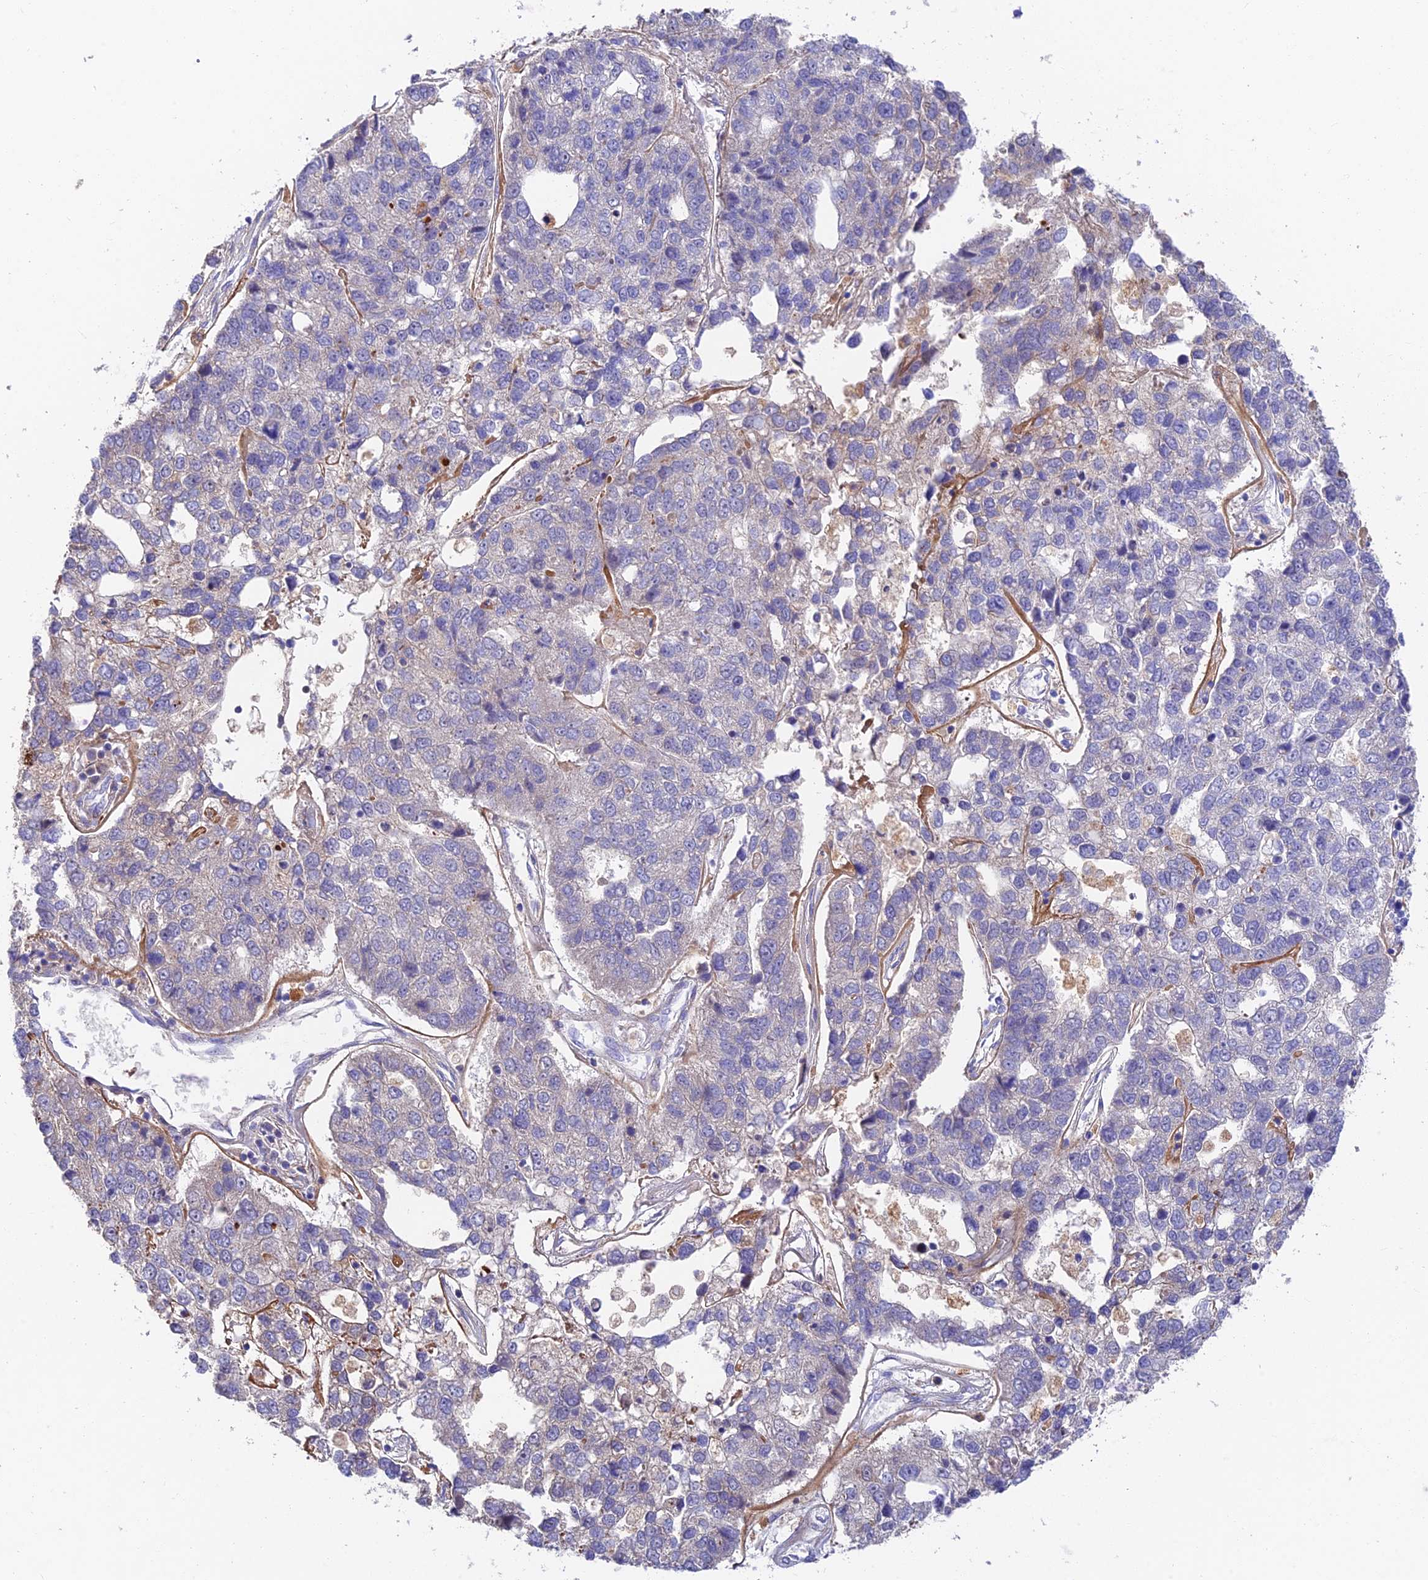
{"staining": {"intensity": "negative", "quantity": "none", "location": "none"}, "tissue": "pancreatic cancer", "cell_type": "Tumor cells", "image_type": "cancer", "snomed": [{"axis": "morphology", "description": "Adenocarcinoma, NOS"}, {"axis": "topography", "description": "Pancreas"}], "caption": "Tumor cells show no significant positivity in pancreatic adenocarcinoma.", "gene": "FUOM", "patient": {"sex": "female", "age": 61}}